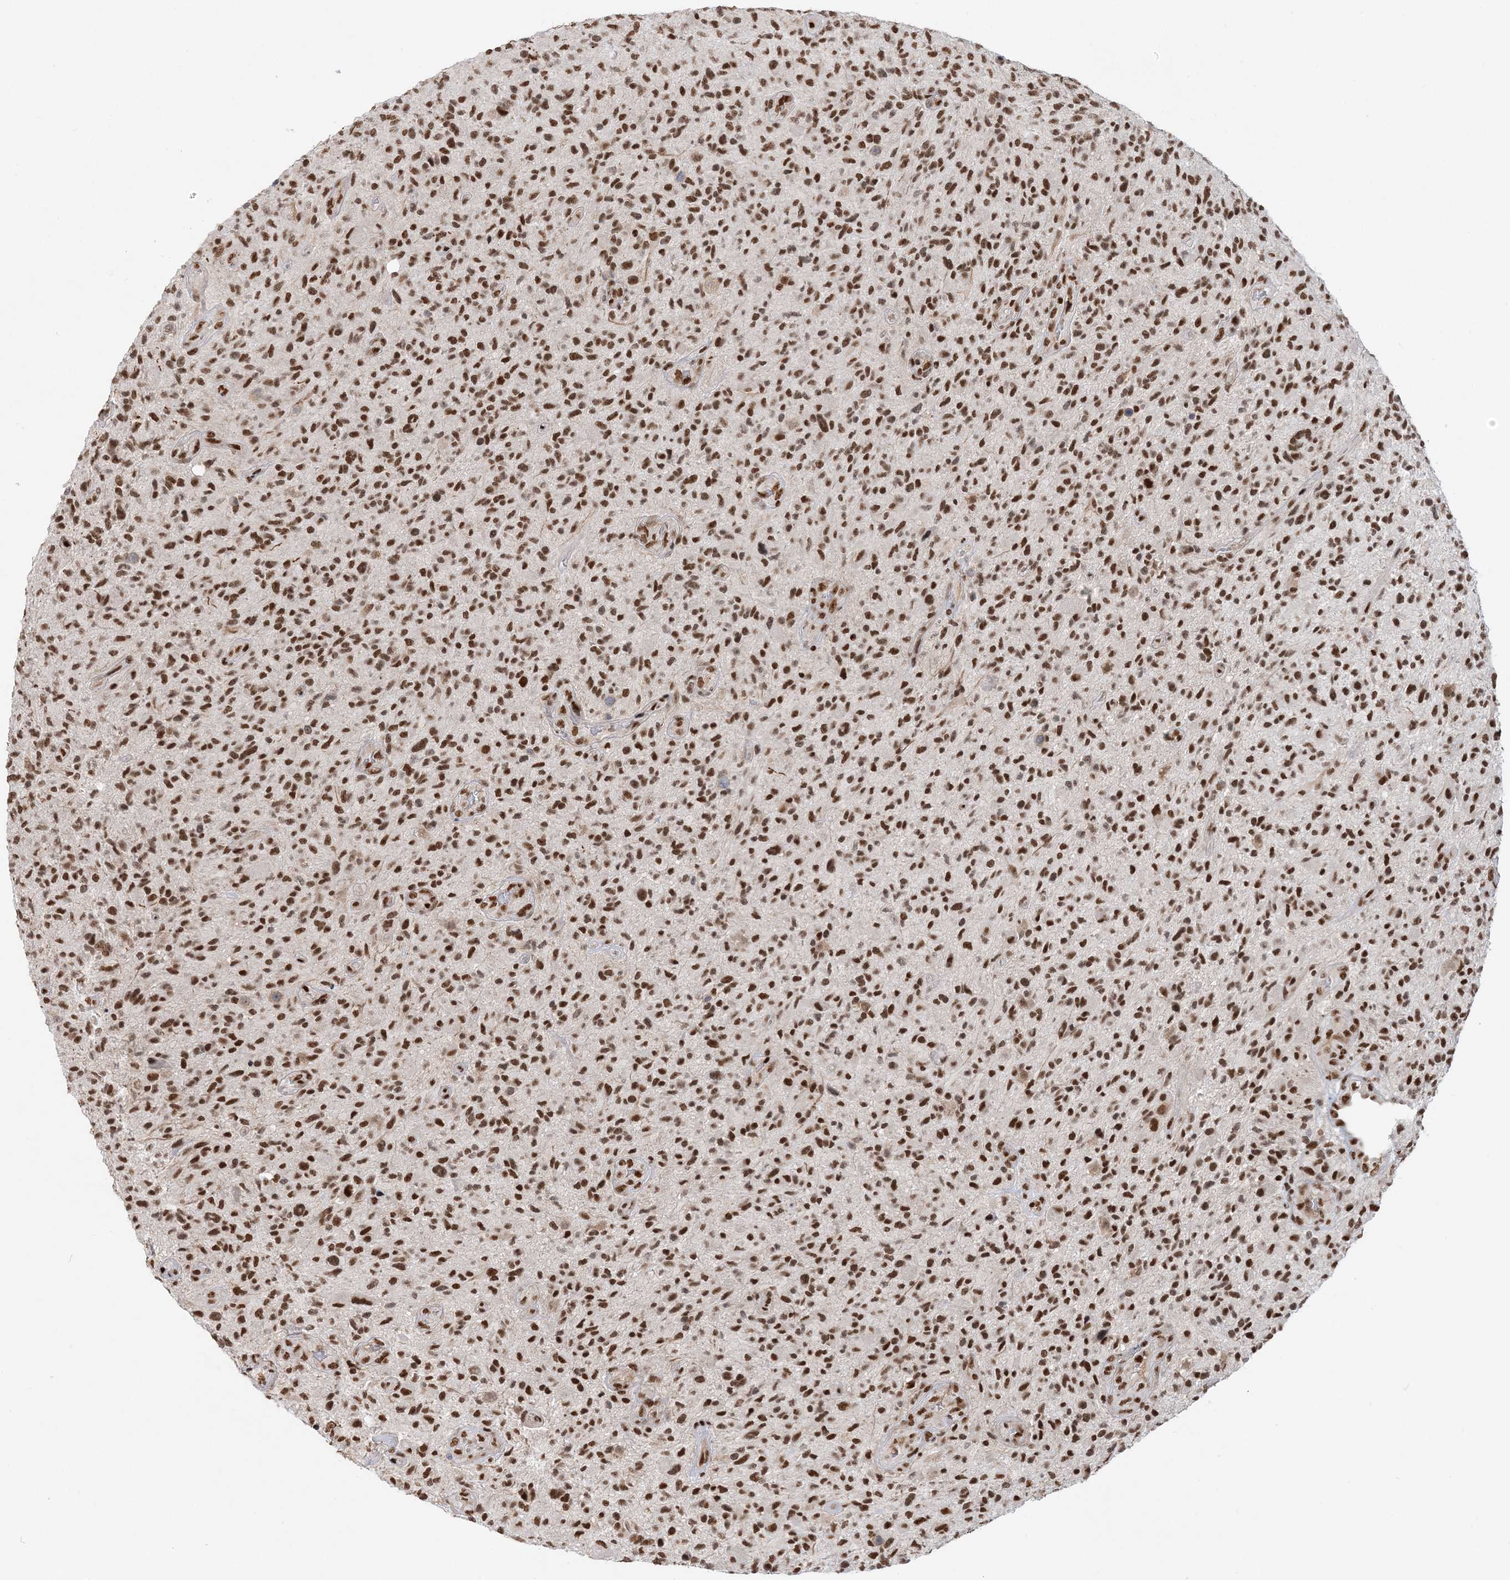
{"staining": {"intensity": "moderate", "quantity": ">75%", "location": "nuclear"}, "tissue": "glioma", "cell_type": "Tumor cells", "image_type": "cancer", "snomed": [{"axis": "morphology", "description": "Glioma, malignant, High grade"}, {"axis": "topography", "description": "Brain"}], "caption": "The micrograph reveals staining of malignant glioma (high-grade), revealing moderate nuclear protein staining (brown color) within tumor cells.", "gene": "SEPHS1", "patient": {"sex": "male", "age": 47}}